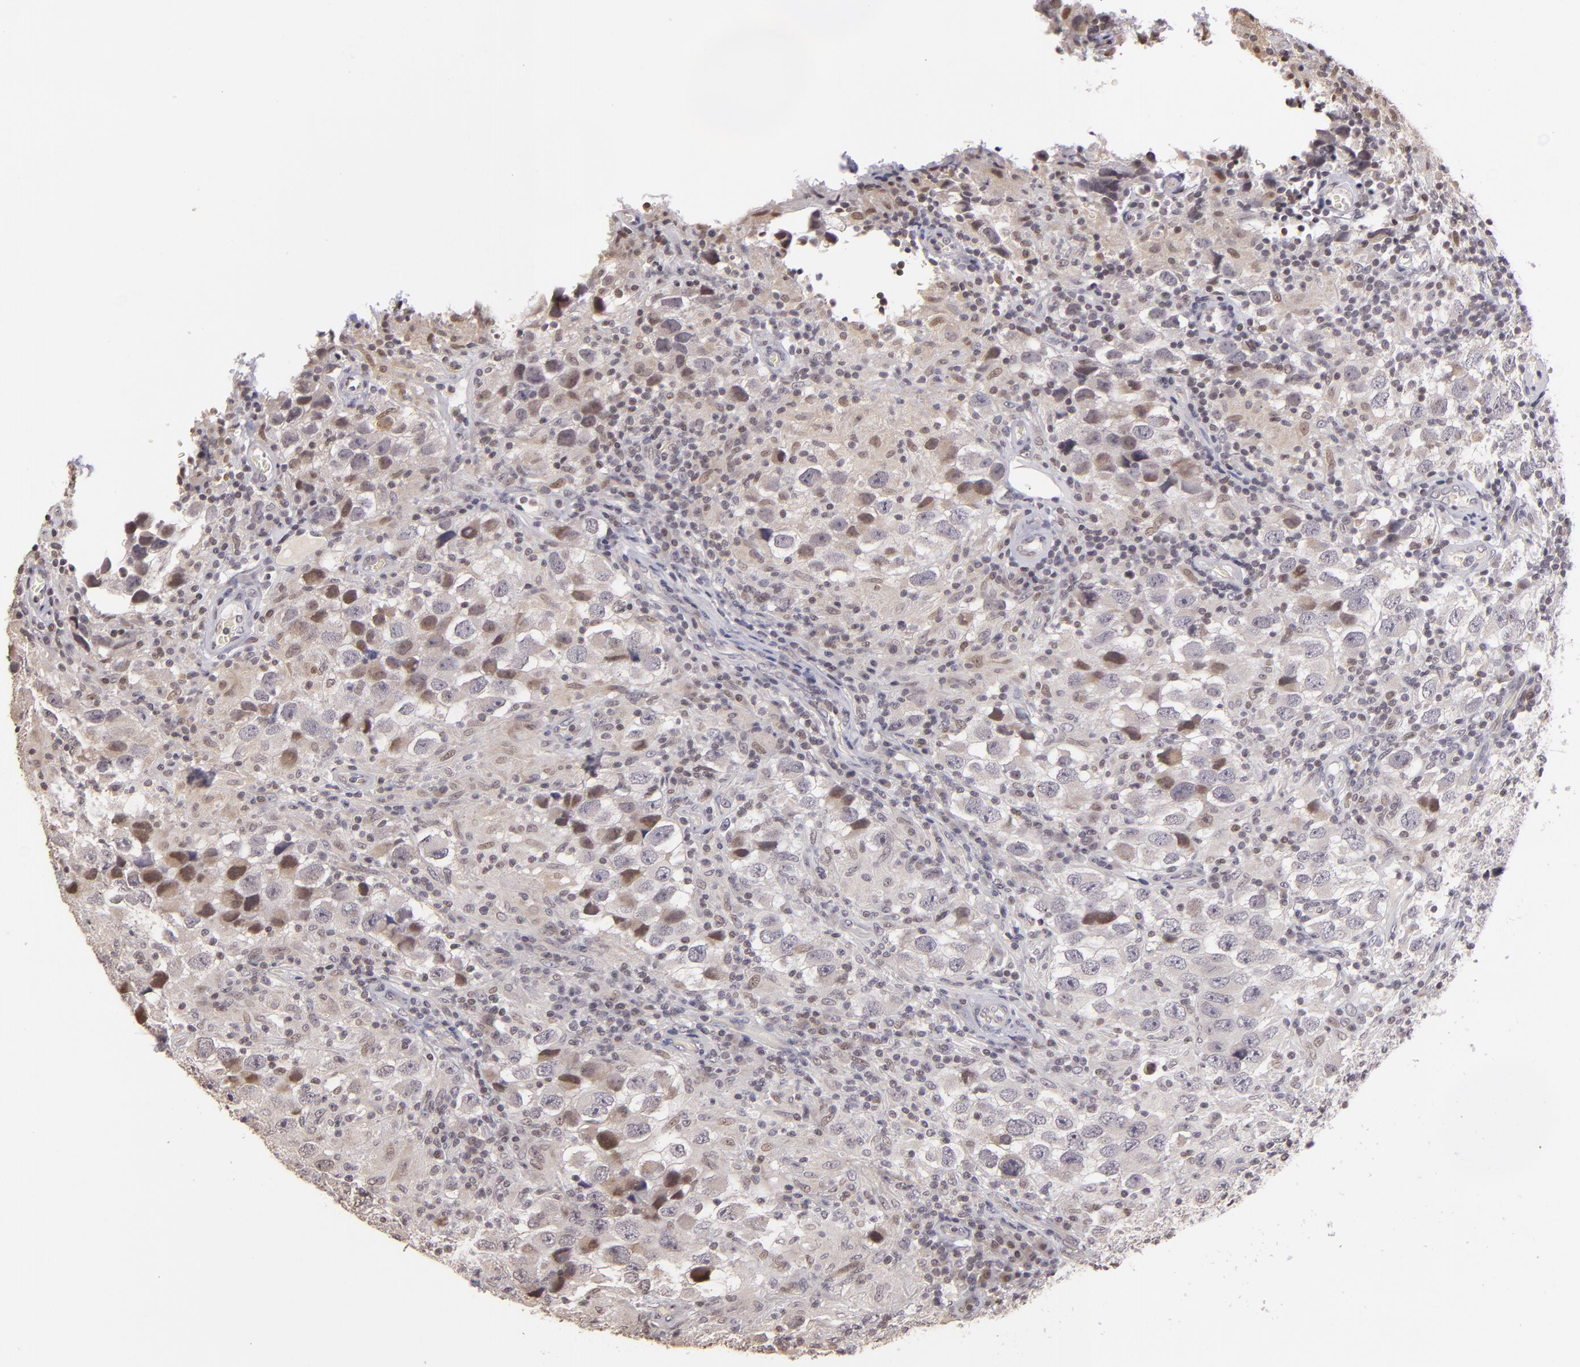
{"staining": {"intensity": "weak", "quantity": "<25%", "location": "nuclear"}, "tissue": "testis cancer", "cell_type": "Tumor cells", "image_type": "cancer", "snomed": [{"axis": "morphology", "description": "Carcinoma, Embryonal, NOS"}, {"axis": "topography", "description": "Testis"}], "caption": "Immunohistochemistry (IHC) of human testis cancer (embryonal carcinoma) exhibits no expression in tumor cells.", "gene": "RARB", "patient": {"sex": "male", "age": 21}}